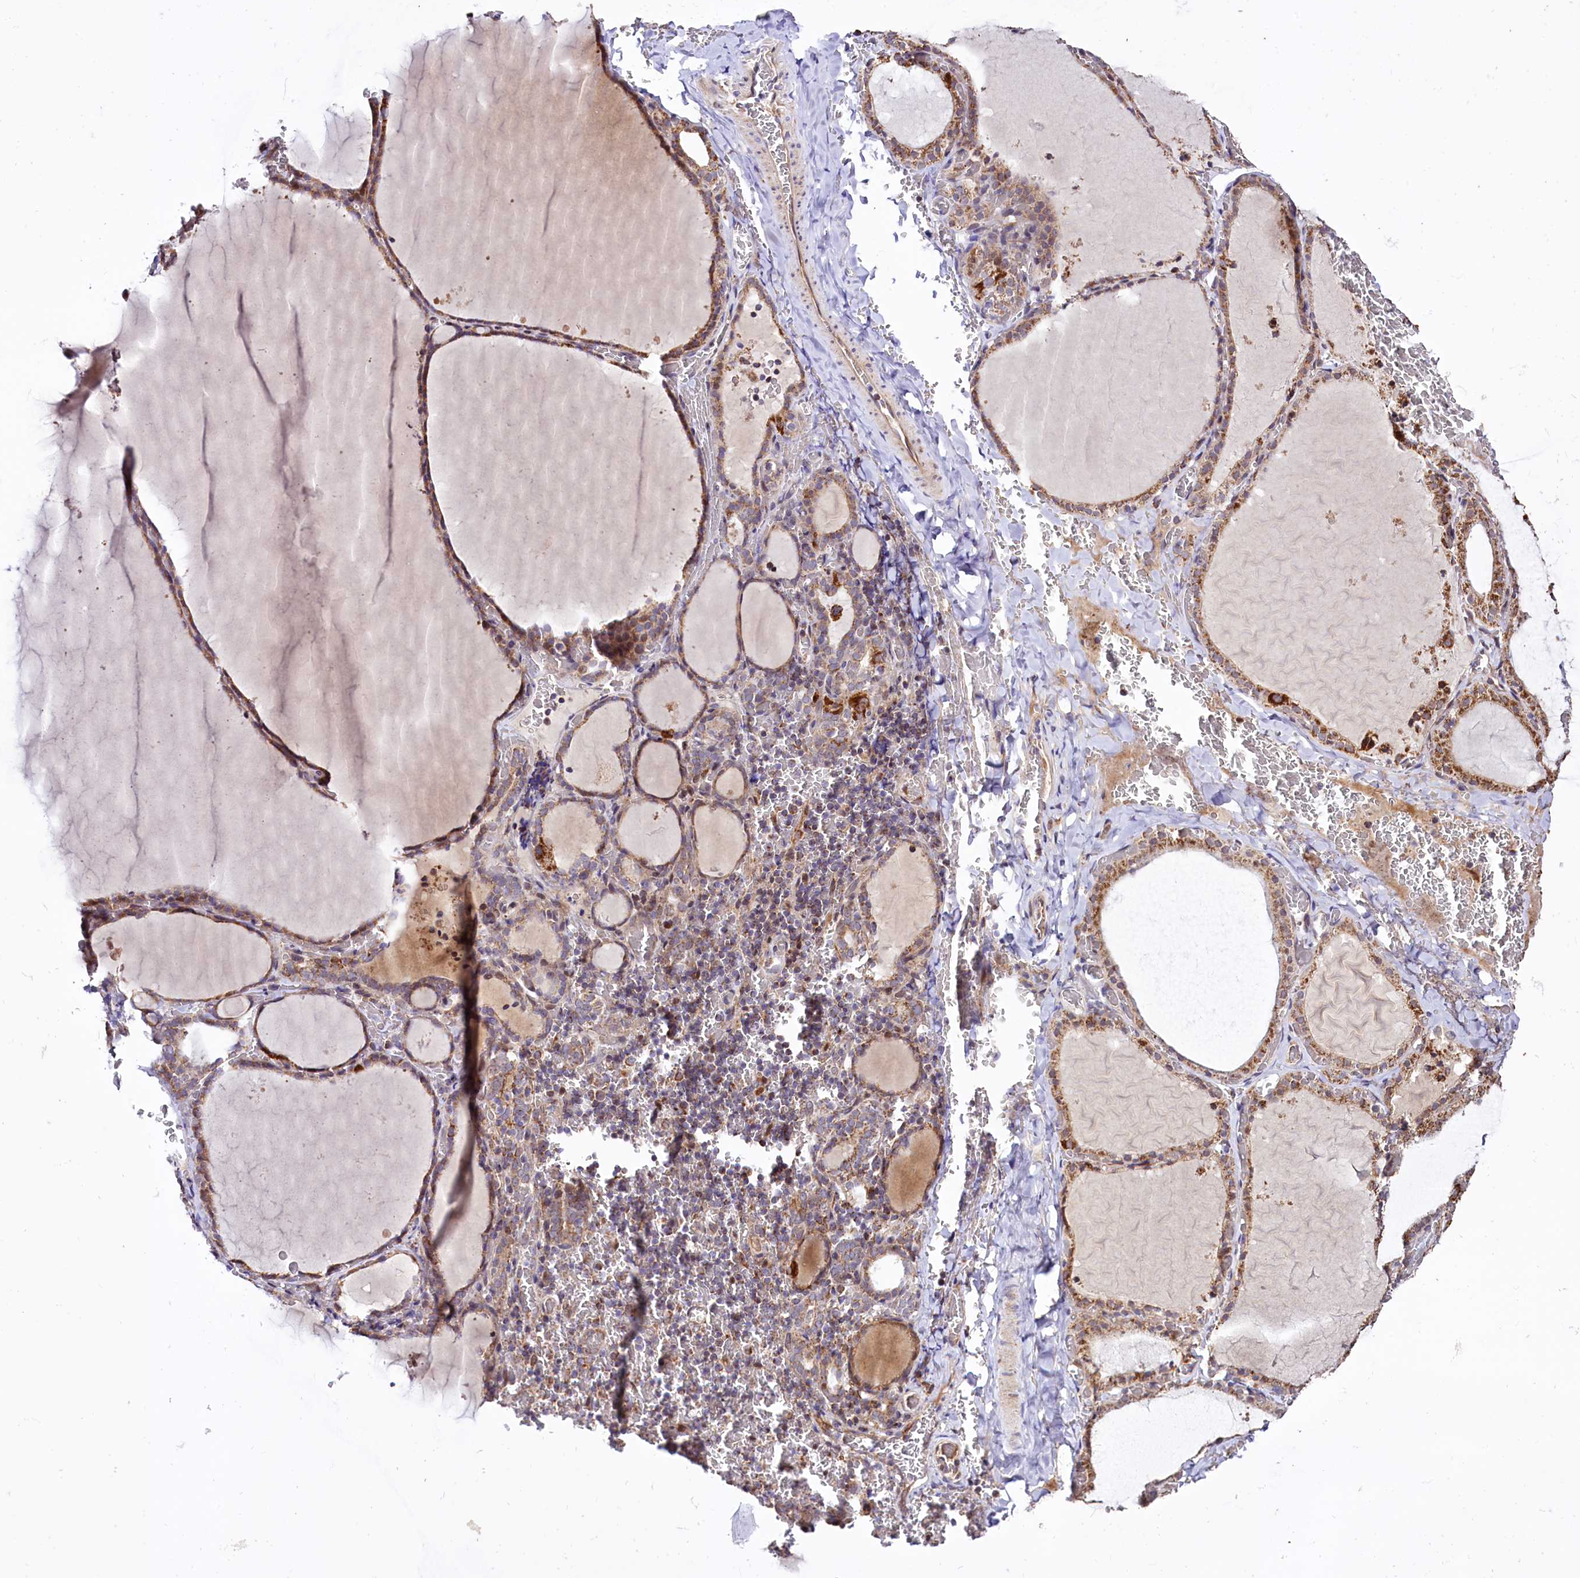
{"staining": {"intensity": "moderate", "quantity": ">75%", "location": "cytoplasmic/membranous"}, "tissue": "thyroid gland", "cell_type": "Glandular cells", "image_type": "normal", "snomed": [{"axis": "morphology", "description": "Normal tissue, NOS"}, {"axis": "topography", "description": "Thyroid gland"}], "caption": "IHC histopathology image of benign thyroid gland: human thyroid gland stained using immunohistochemistry (IHC) demonstrates medium levels of moderate protein expression localized specifically in the cytoplasmic/membranous of glandular cells, appearing as a cytoplasmic/membranous brown color.", "gene": "ST7", "patient": {"sex": "female", "age": 39}}